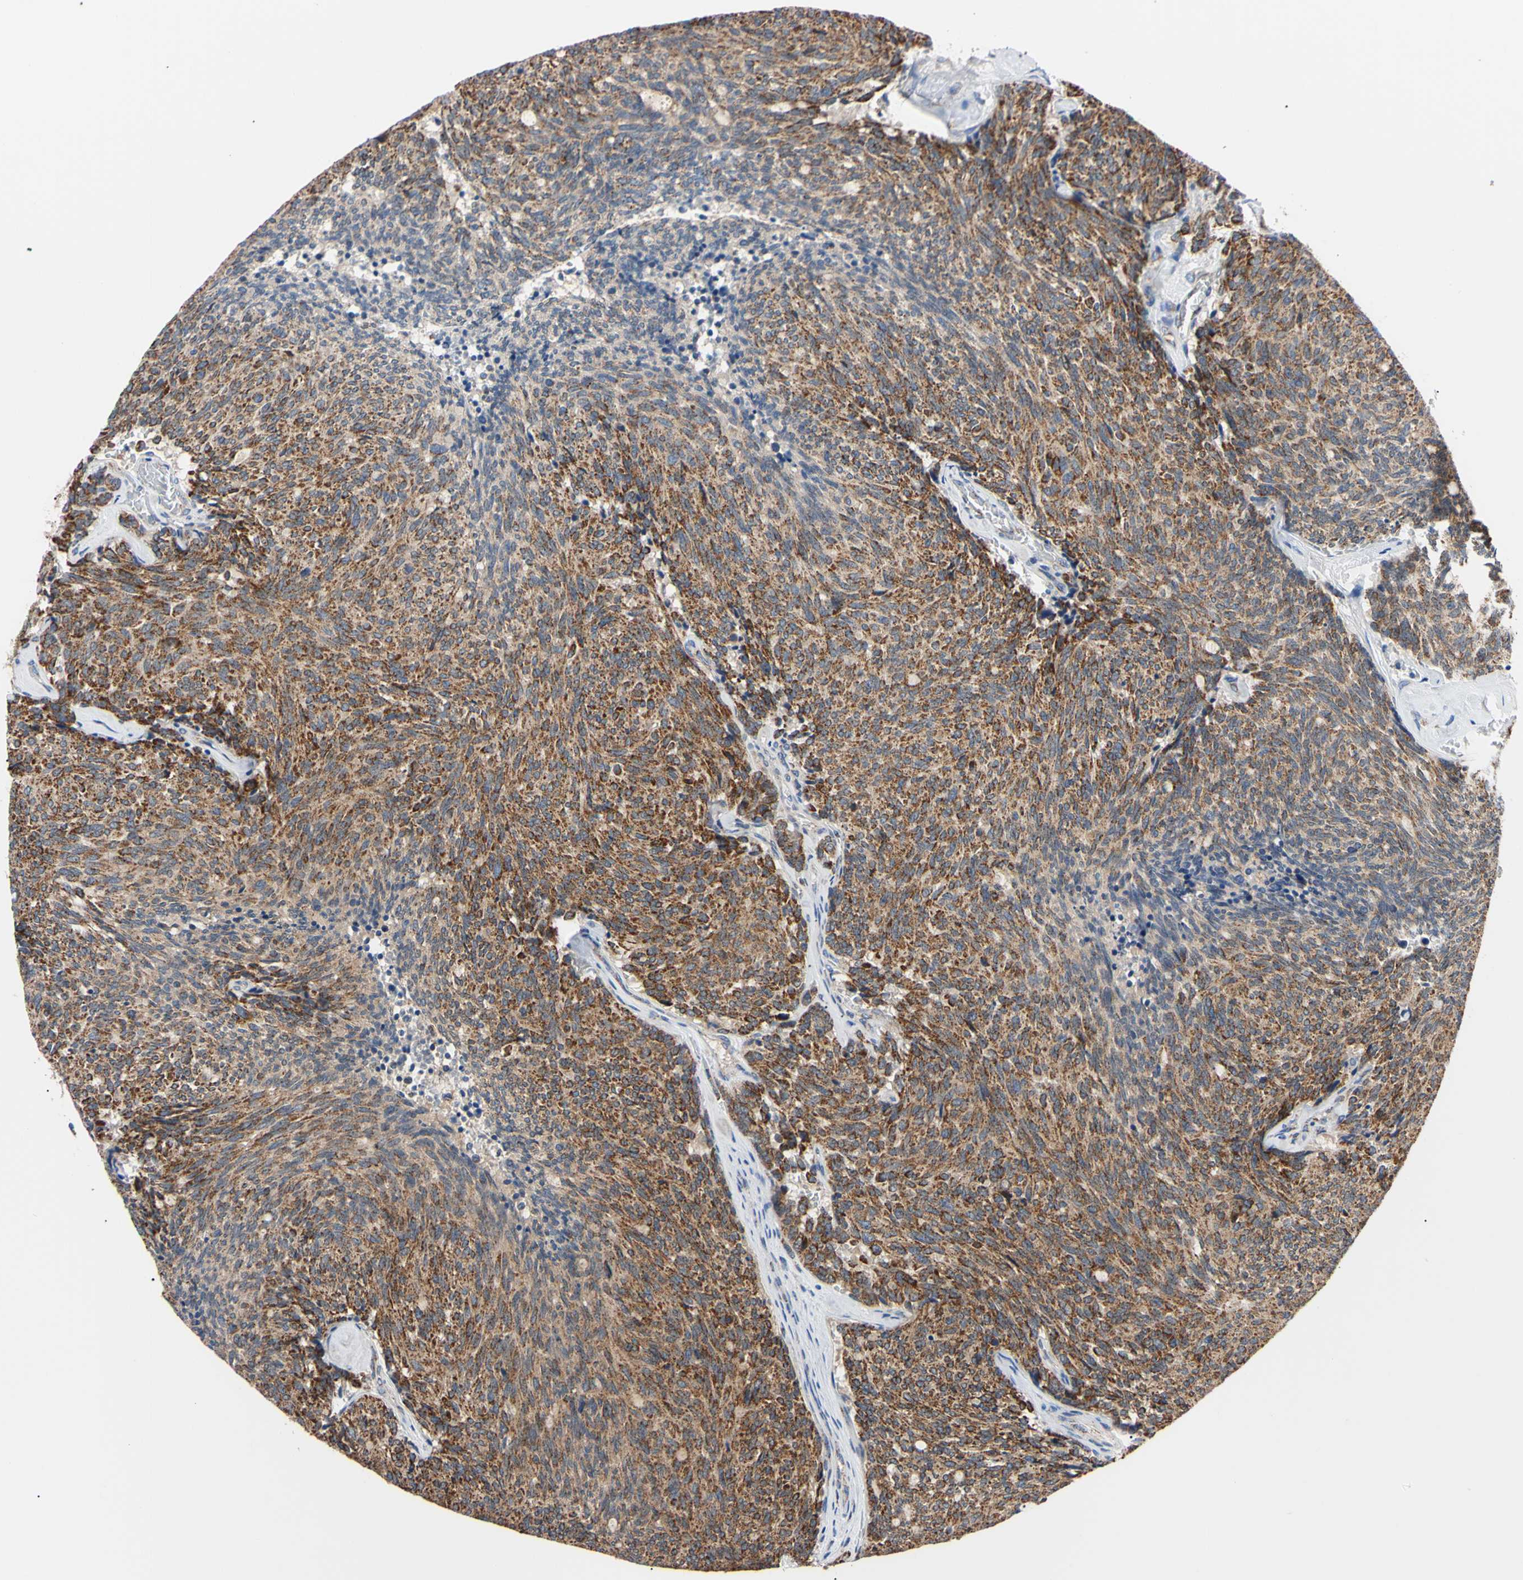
{"staining": {"intensity": "strong", "quantity": ">75%", "location": "cytoplasmic/membranous"}, "tissue": "carcinoid", "cell_type": "Tumor cells", "image_type": "cancer", "snomed": [{"axis": "morphology", "description": "Carcinoid, malignant, NOS"}, {"axis": "topography", "description": "Pancreas"}], "caption": "Protein expression by IHC exhibits strong cytoplasmic/membranous positivity in about >75% of tumor cells in malignant carcinoid.", "gene": "CLPP", "patient": {"sex": "female", "age": 54}}